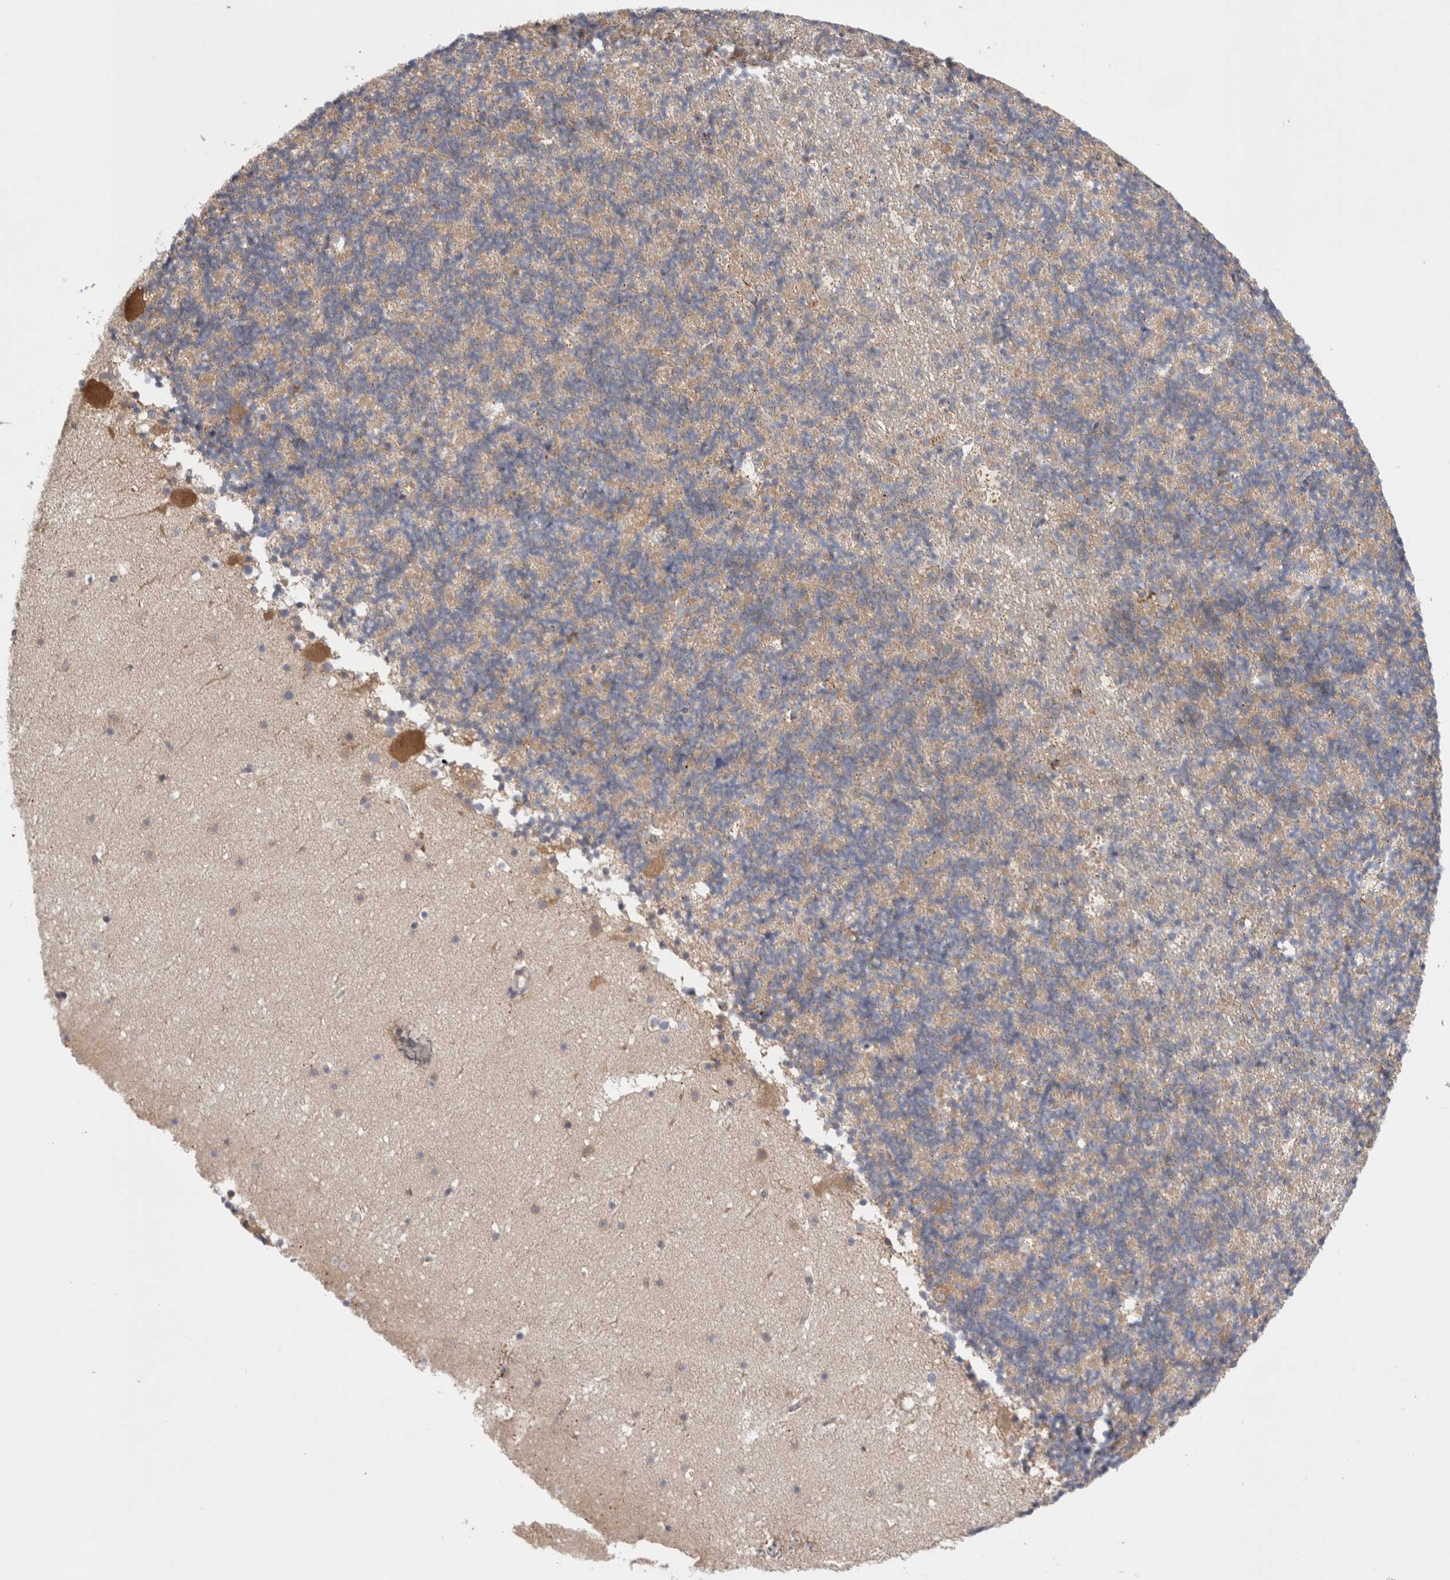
{"staining": {"intensity": "negative", "quantity": "none", "location": "none"}, "tissue": "cerebellum", "cell_type": "Cells in granular layer", "image_type": "normal", "snomed": [{"axis": "morphology", "description": "Normal tissue, NOS"}, {"axis": "topography", "description": "Cerebellum"}], "caption": "This is a image of immunohistochemistry staining of benign cerebellum, which shows no staining in cells in granular layer. (DAB (3,3'-diaminobenzidine) IHC, high magnification).", "gene": "NDOR1", "patient": {"sex": "male", "age": 57}}